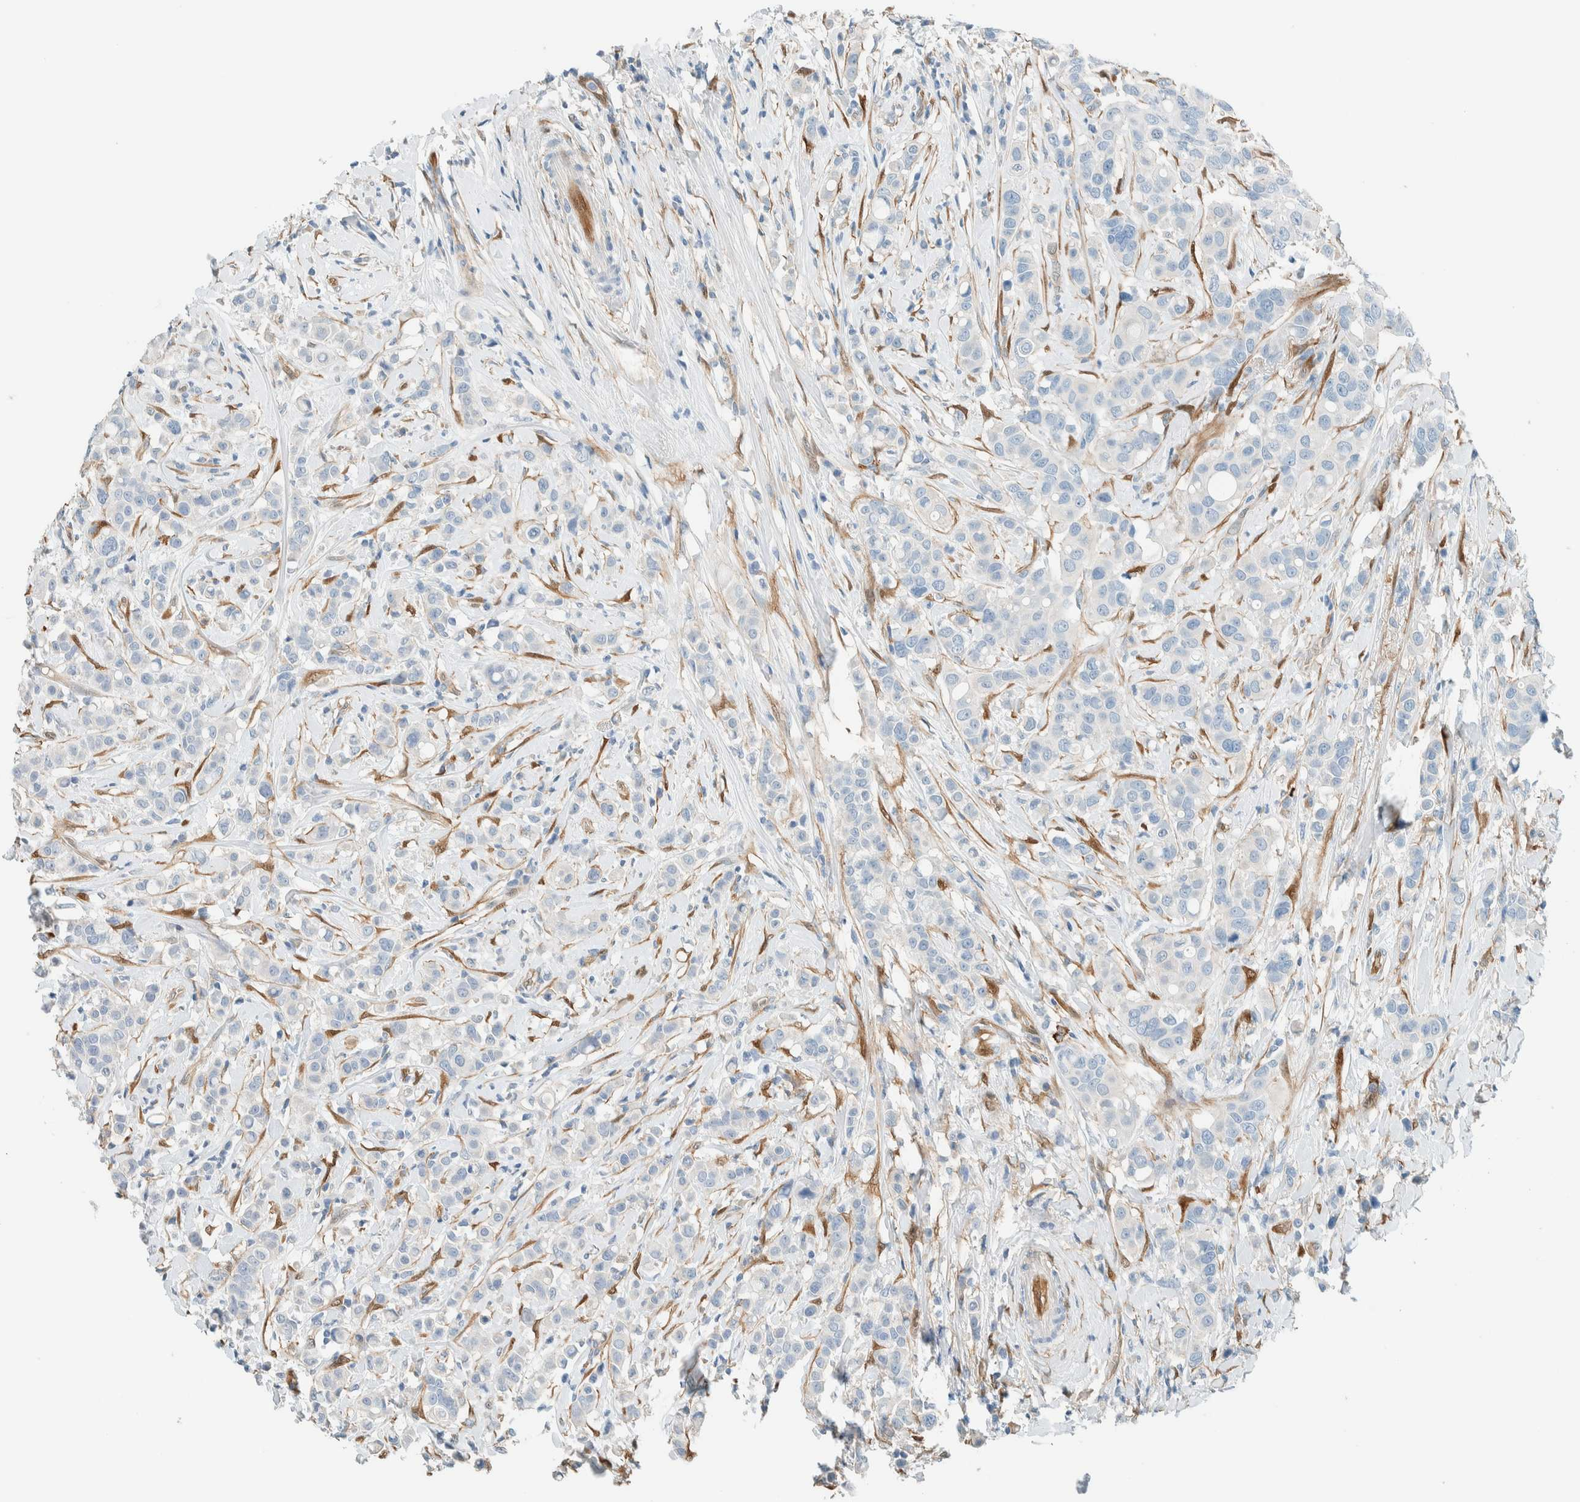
{"staining": {"intensity": "negative", "quantity": "none", "location": "none"}, "tissue": "breast cancer", "cell_type": "Tumor cells", "image_type": "cancer", "snomed": [{"axis": "morphology", "description": "Duct carcinoma"}, {"axis": "topography", "description": "Breast"}], "caption": "This is an immunohistochemistry image of breast invasive ductal carcinoma. There is no positivity in tumor cells.", "gene": "NXN", "patient": {"sex": "female", "age": 27}}